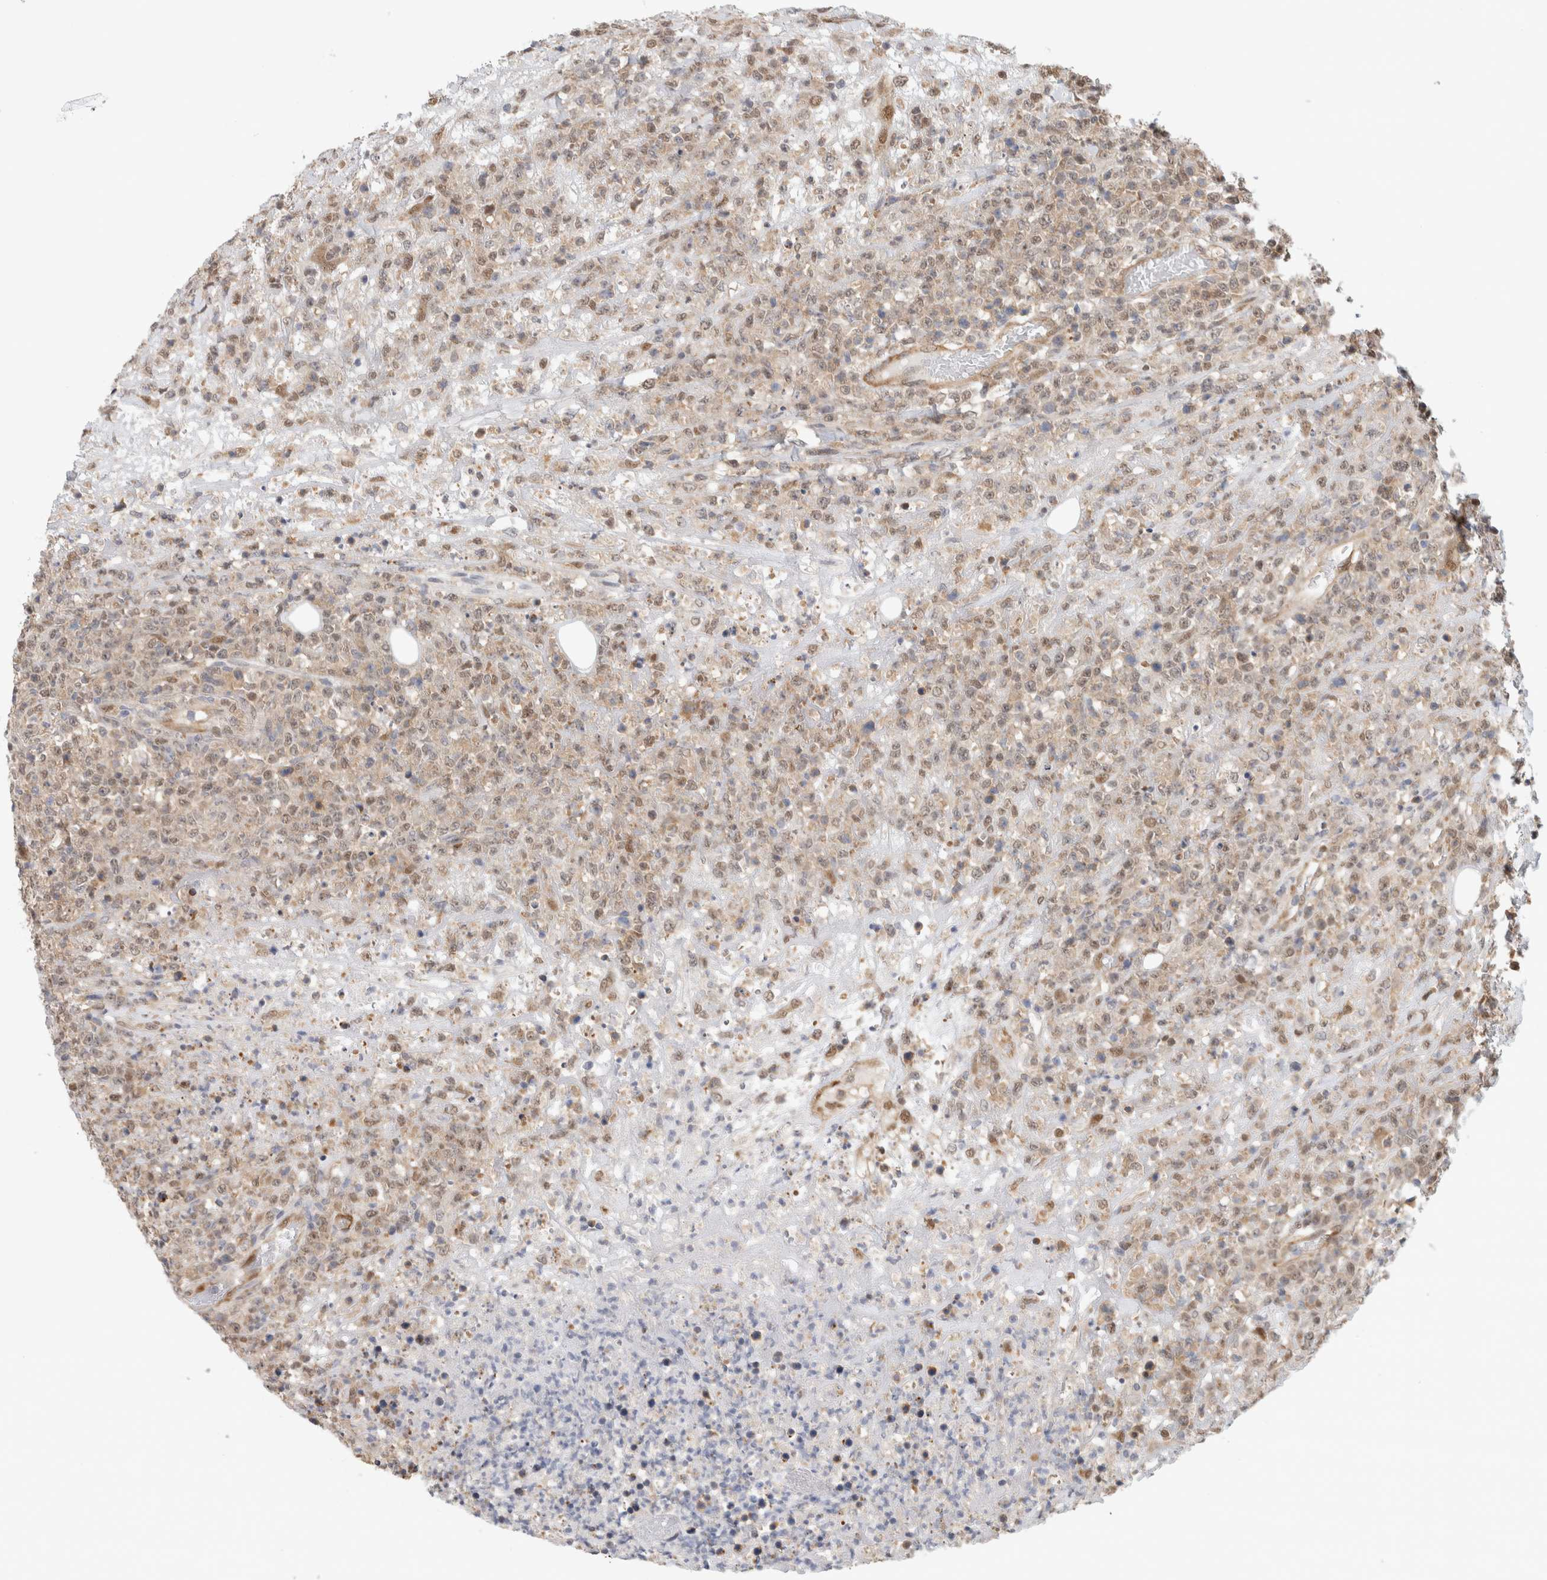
{"staining": {"intensity": "weak", "quantity": "25%-75%", "location": "nuclear"}, "tissue": "lymphoma", "cell_type": "Tumor cells", "image_type": "cancer", "snomed": [{"axis": "morphology", "description": "Malignant lymphoma, non-Hodgkin's type, High grade"}, {"axis": "topography", "description": "Colon"}], "caption": "Weak nuclear protein staining is present in about 25%-75% of tumor cells in high-grade malignant lymphoma, non-Hodgkin's type. (Brightfield microscopy of DAB IHC at high magnification).", "gene": "EIF4G3", "patient": {"sex": "female", "age": 53}}